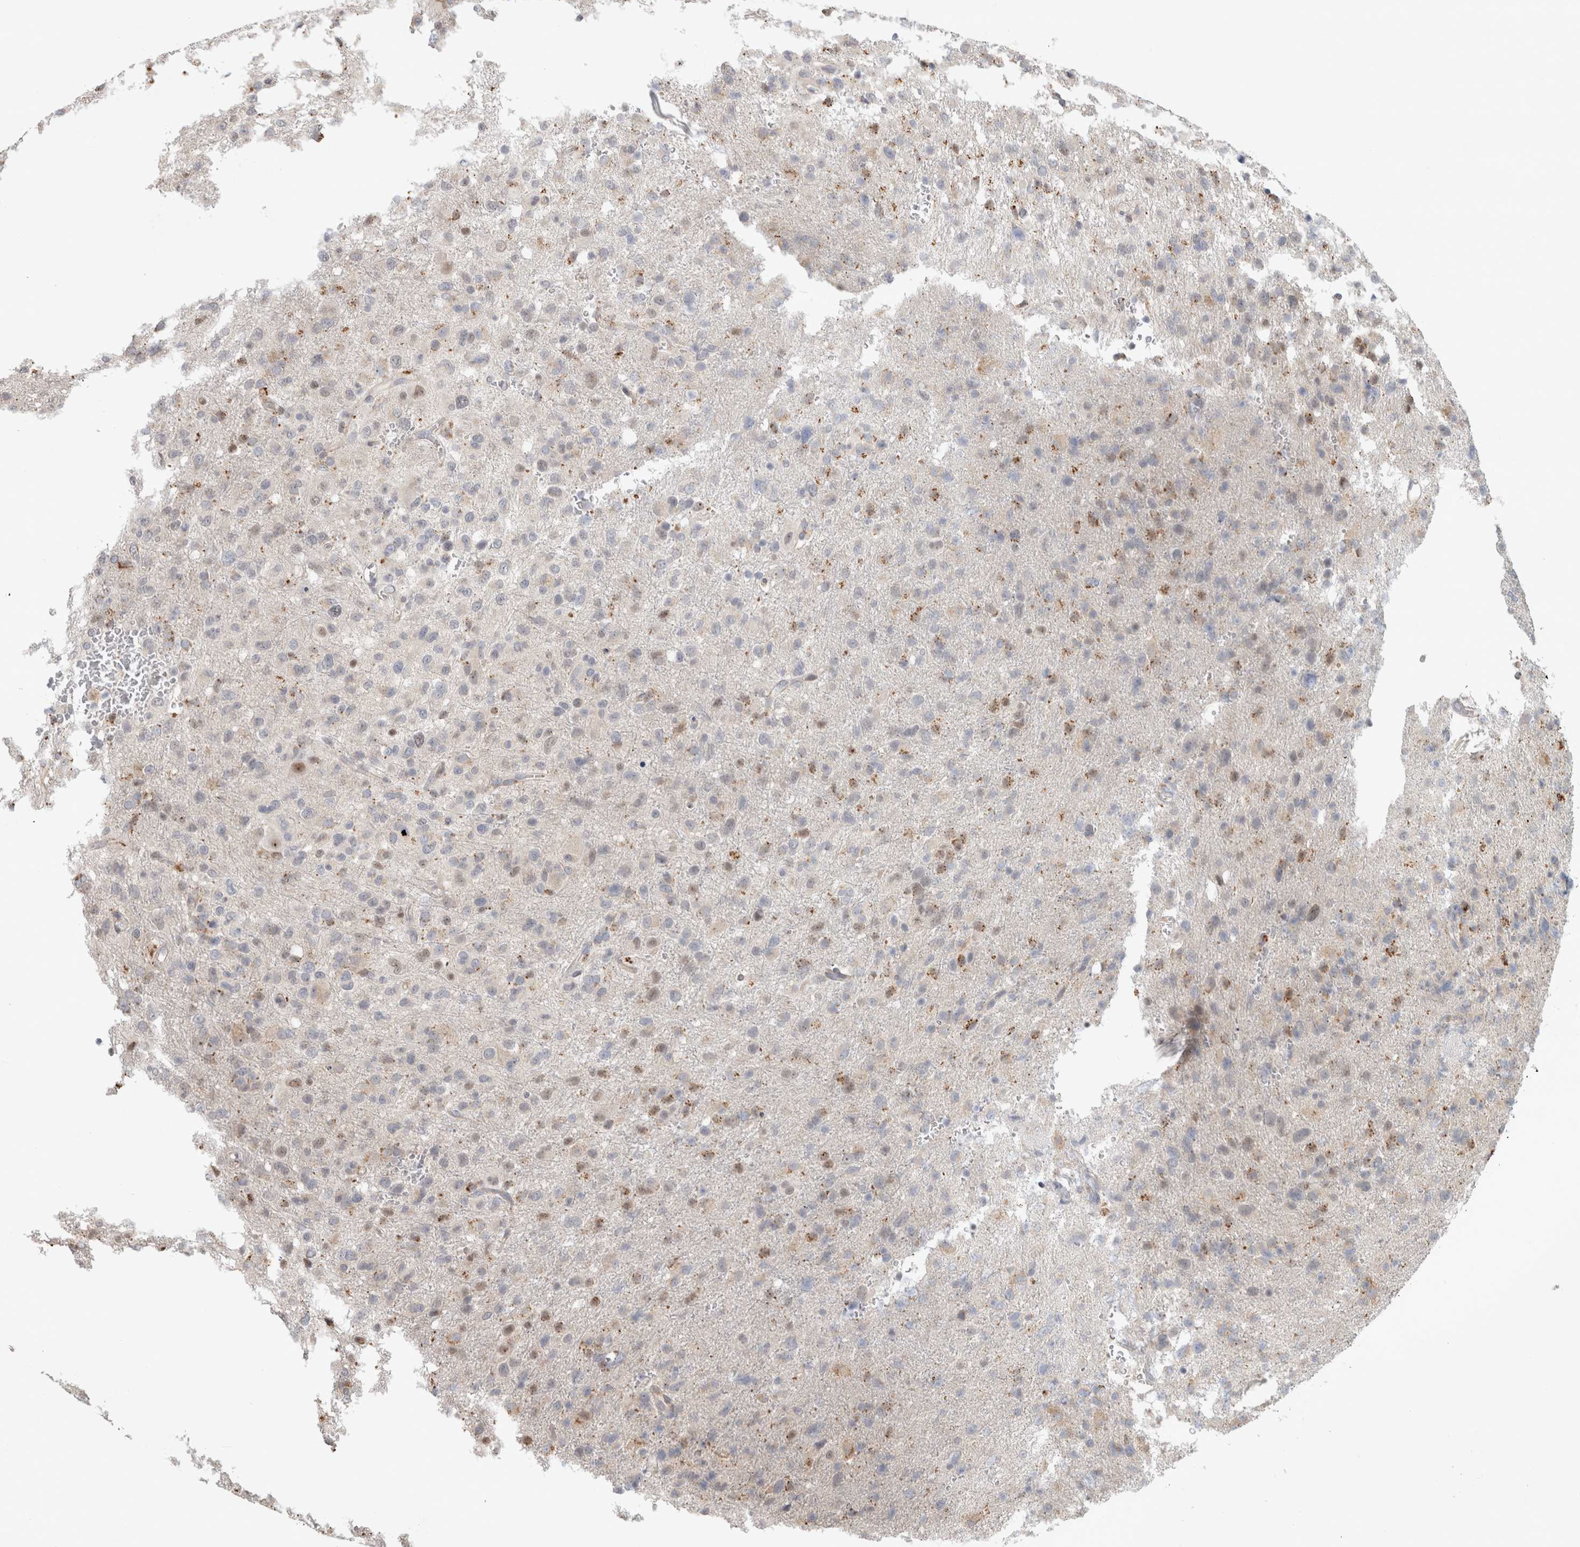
{"staining": {"intensity": "moderate", "quantity": "<25%", "location": "cytoplasmic/membranous"}, "tissue": "glioma", "cell_type": "Tumor cells", "image_type": "cancer", "snomed": [{"axis": "morphology", "description": "Glioma, malignant, High grade"}, {"axis": "topography", "description": "Brain"}], "caption": "Human malignant glioma (high-grade) stained for a protein (brown) exhibits moderate cytoplasmic/membranous positive positivity in about <25% of tumor cells.", "gene": "NAB2", "patient": {"sex": "female", "age": 57}}